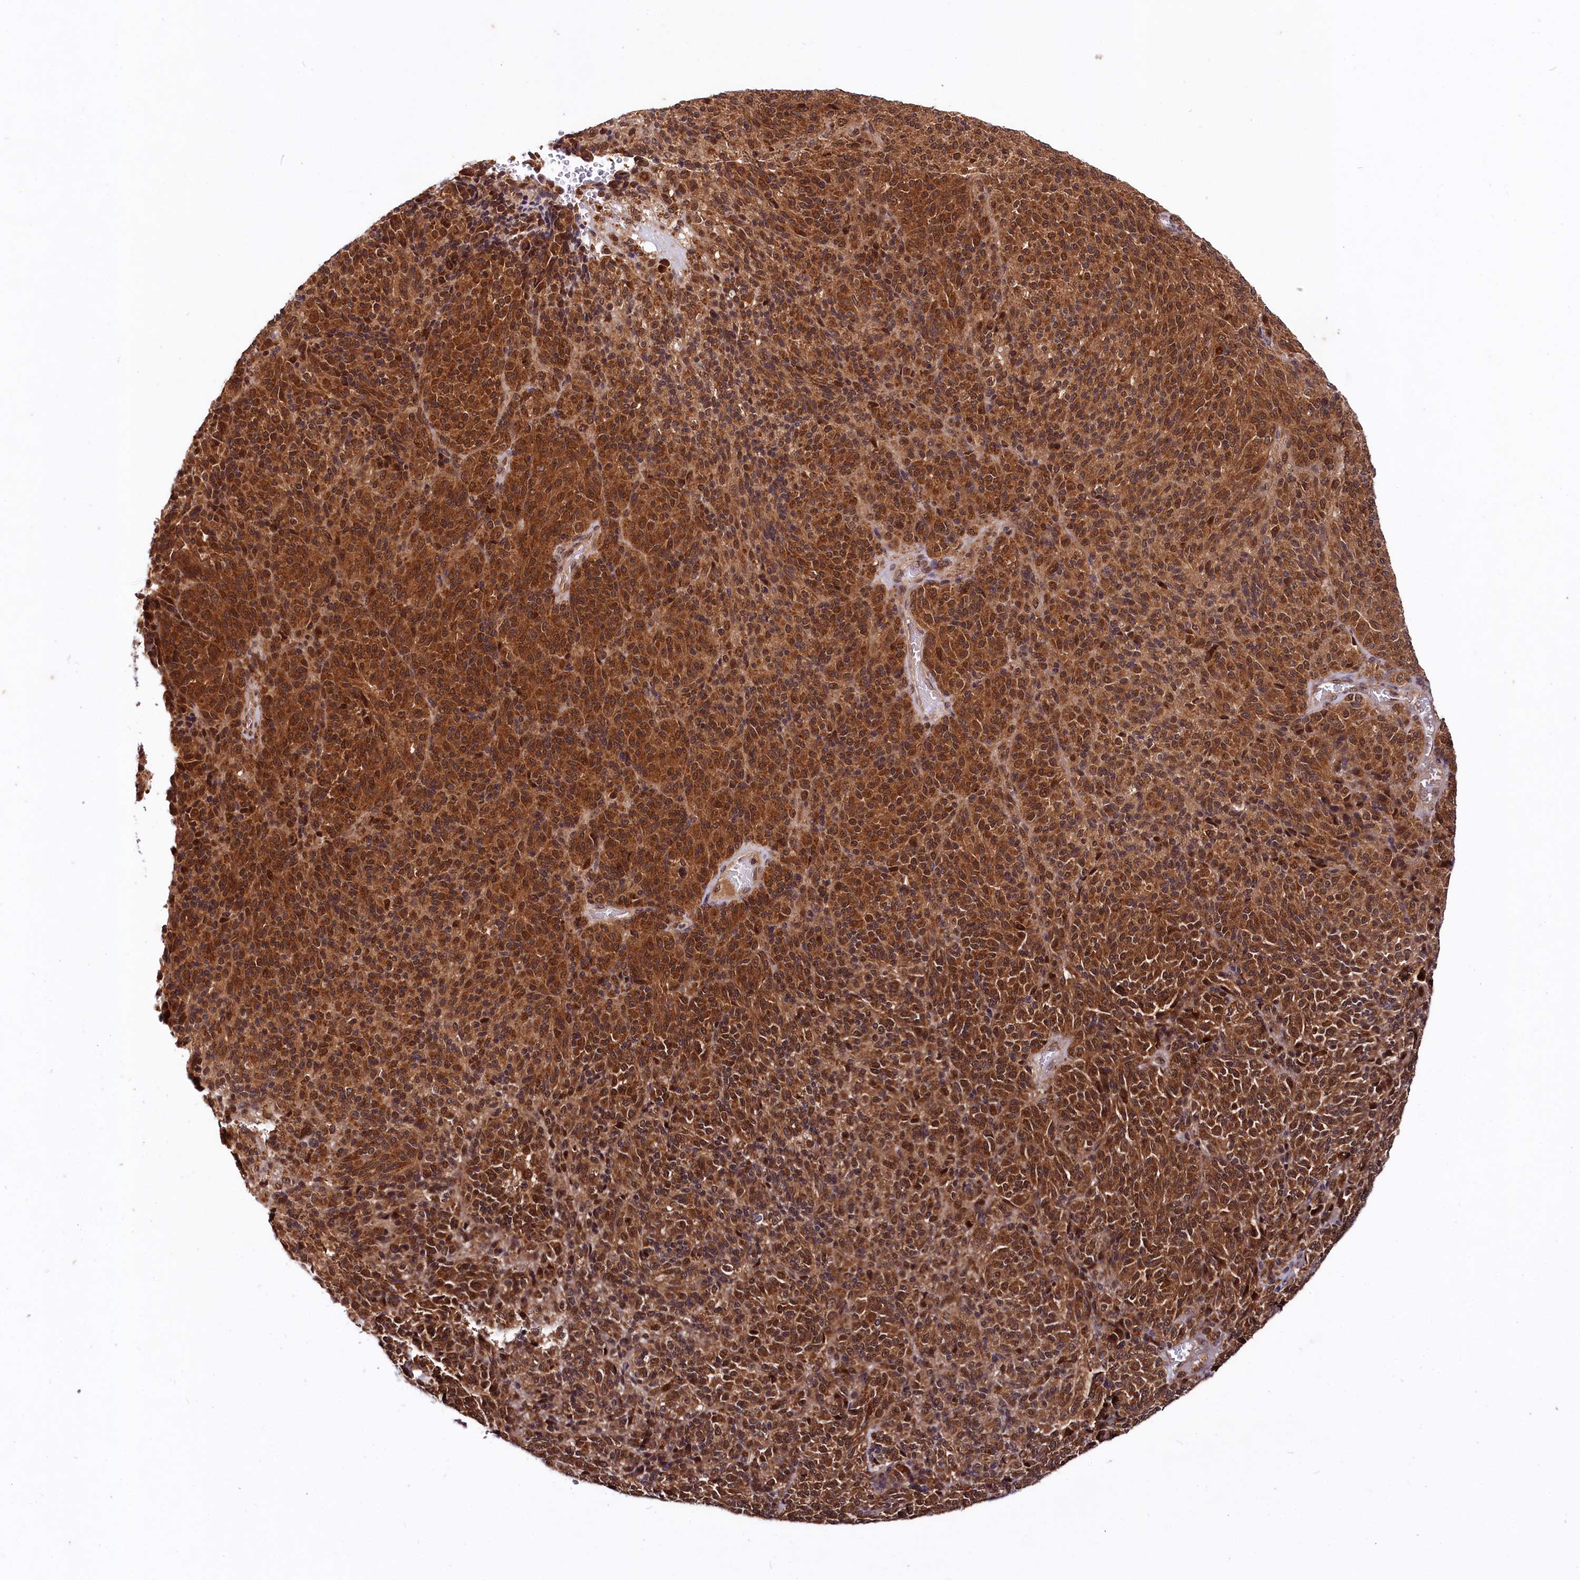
{"staining": {"intensity": "strong", "quantity": ">75%", "location": "cytoplasmic/membranous,nuclear"}, "tissue": "melanoma", "cell_type": "Tumor cells", "image_type": "cancer", "snomed": [{"axis": "morphology", "description": "Malignant melanoma, Metastatic site"}, {"axis": "topography", "description": "Brain"}], "caption": "This is an image of IHC staining of melanoma, which shows strong staining in the cytoplasmic/membranous and nuclear of tumor cells.", "gene": "UBE3A", "patient": {"sex": "female", "age": 56}}